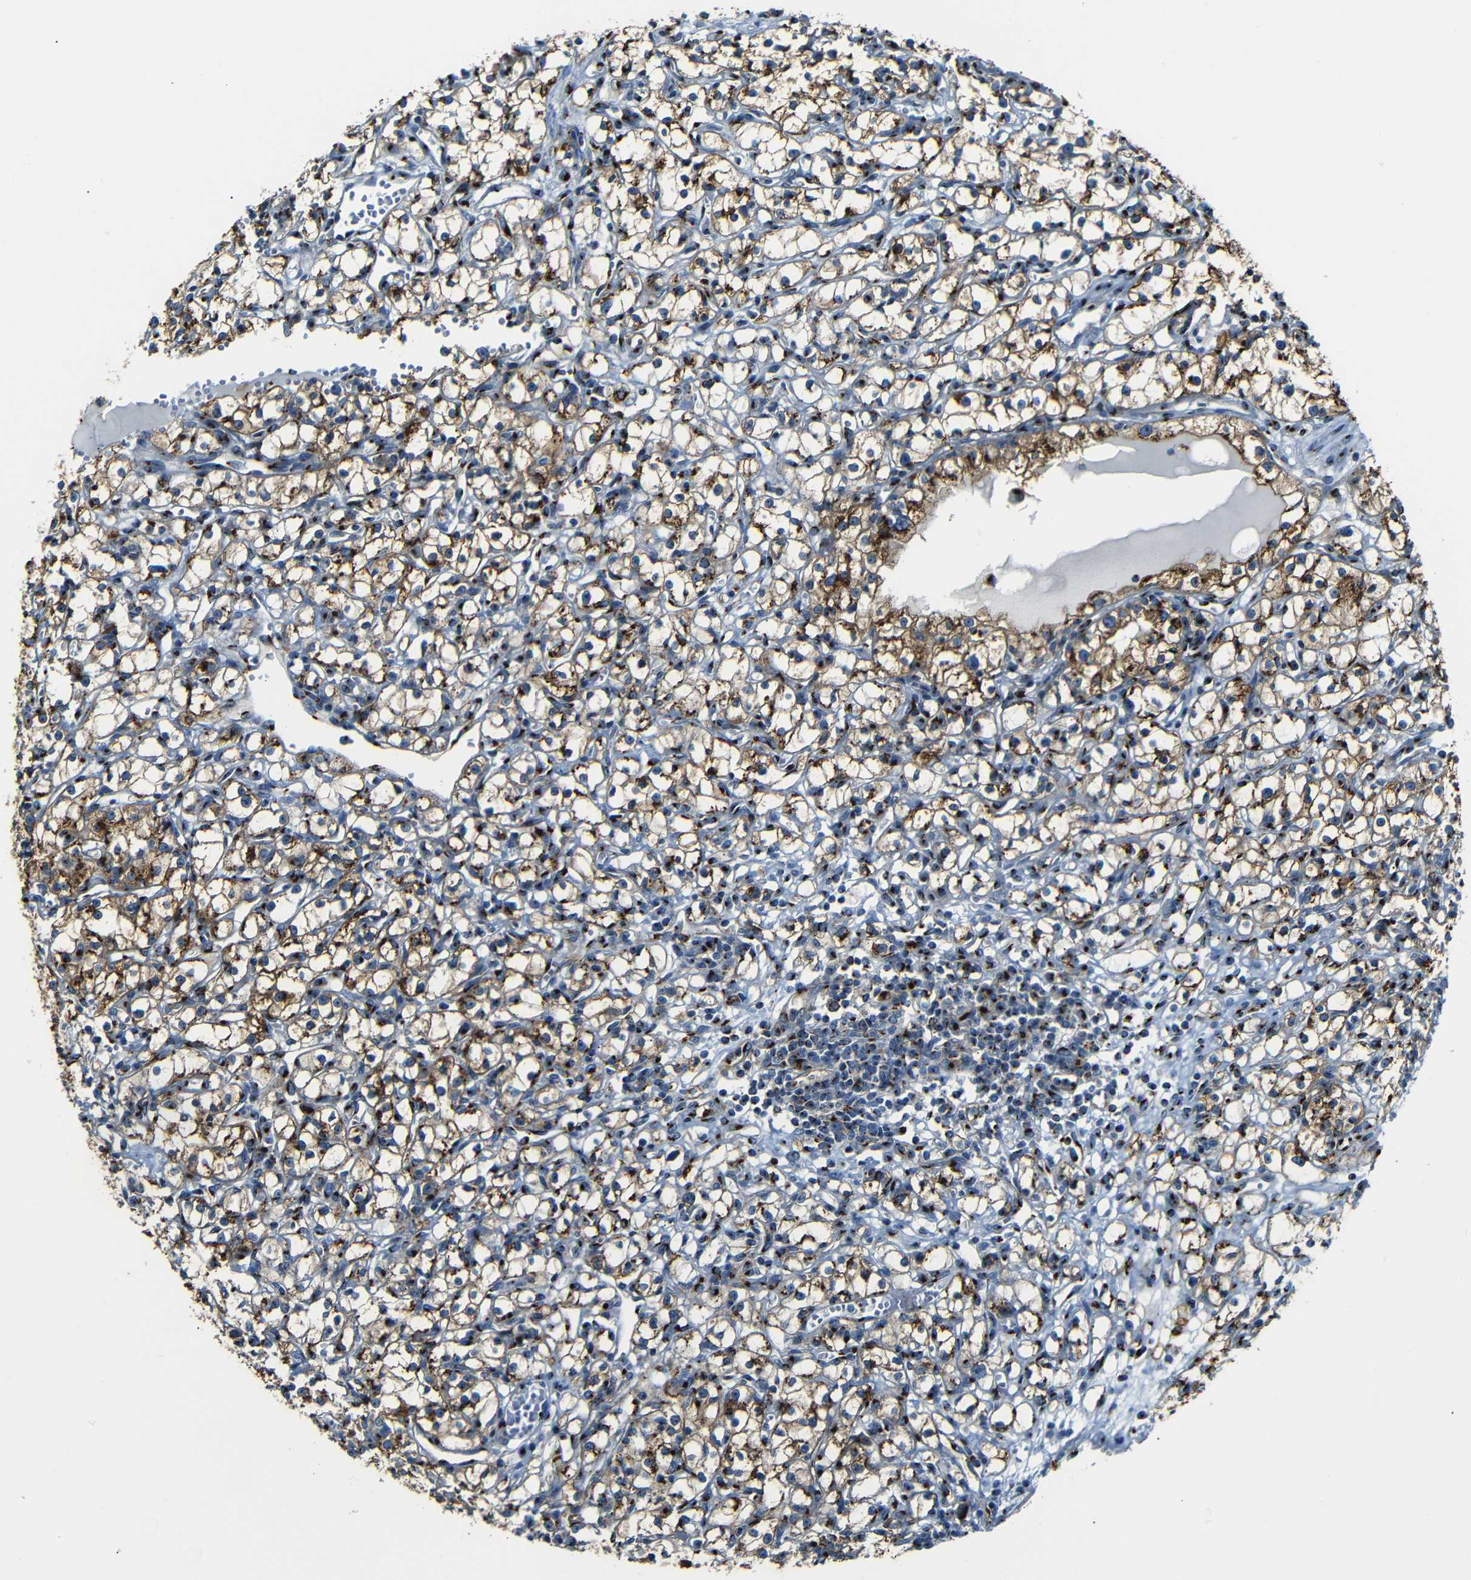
{"staining": {"intensity": "strong", "quantity": ">75%", "location": "cytoplasmic/membranous"}, "tissue": "renal cancer", "cell_type": "Tumor cells", "image_type": "cancer", "snomed": [{"axis": "morphology", "description": "Adenocarcinoma, NOS"}, {"axis": "topography", "description": "Kidney"}], "caption": "Protein expression analysis of human renal adenocarcinoma reveals strong cytoplasmic/membranous positivity in about >75% of tumor cells.", "gene": "TGOLN2", "patient": {"sex": "male", "age": 56}}